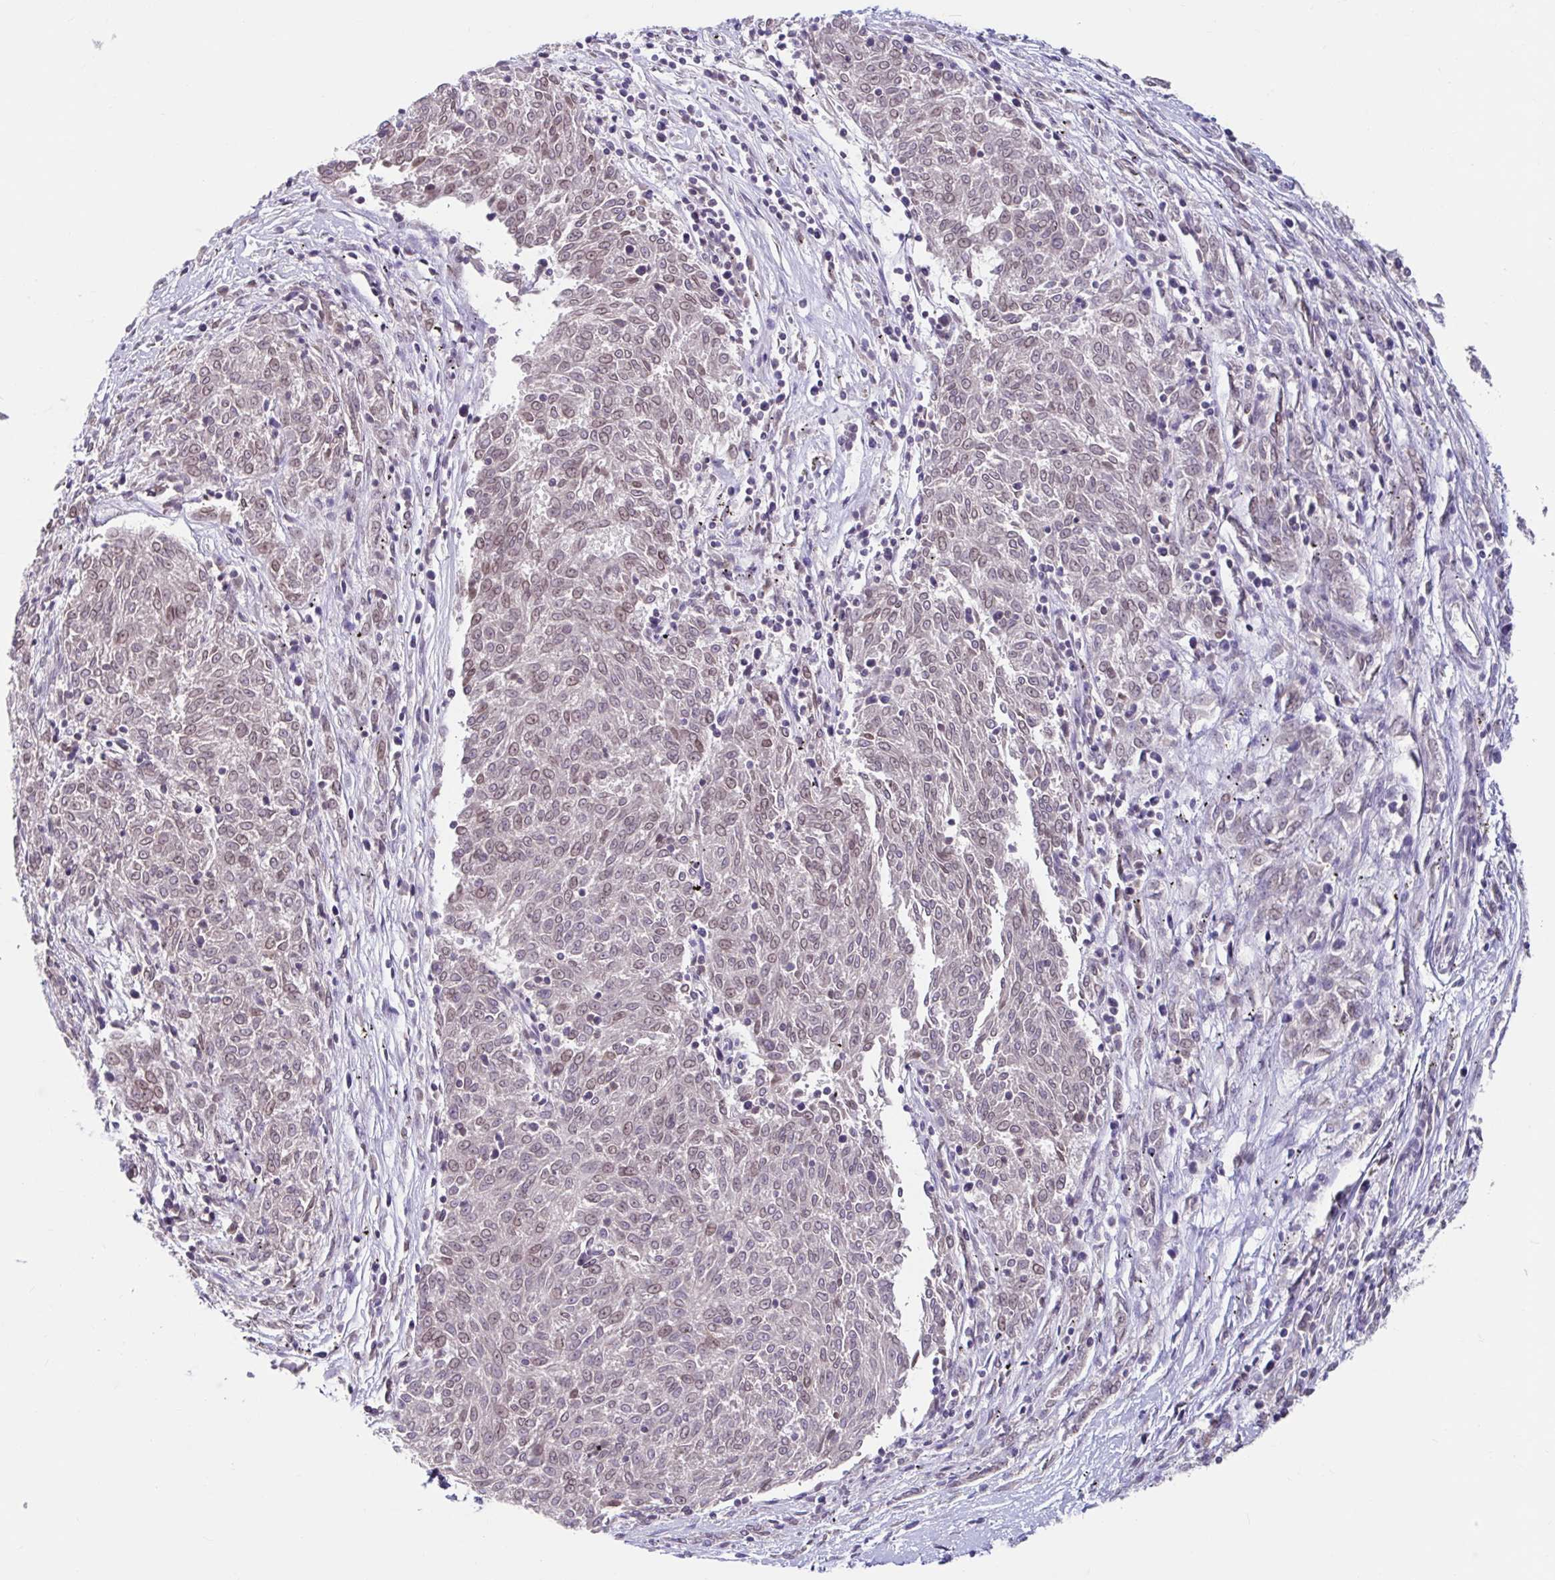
{"staining": {"intensity": "weak", "quantity": ">75%", "location": "nuclear"}, "tissue": "melanoma", "cell_type": "Tumor cells", "image_type": "cancer", "snomed": [{"axis": "morphology", "description": "Malignant melanoma, NOS"}, {"axis": "topography", "description": "Skin"}], "caption": "The image demonstrates immunohistochemical staining of melanoma. There is weak nuclear staining is present in approximately >75% of tumor cells.", "gene": "NT5C1B", "patient": {"sex": "female", "age": 72}}